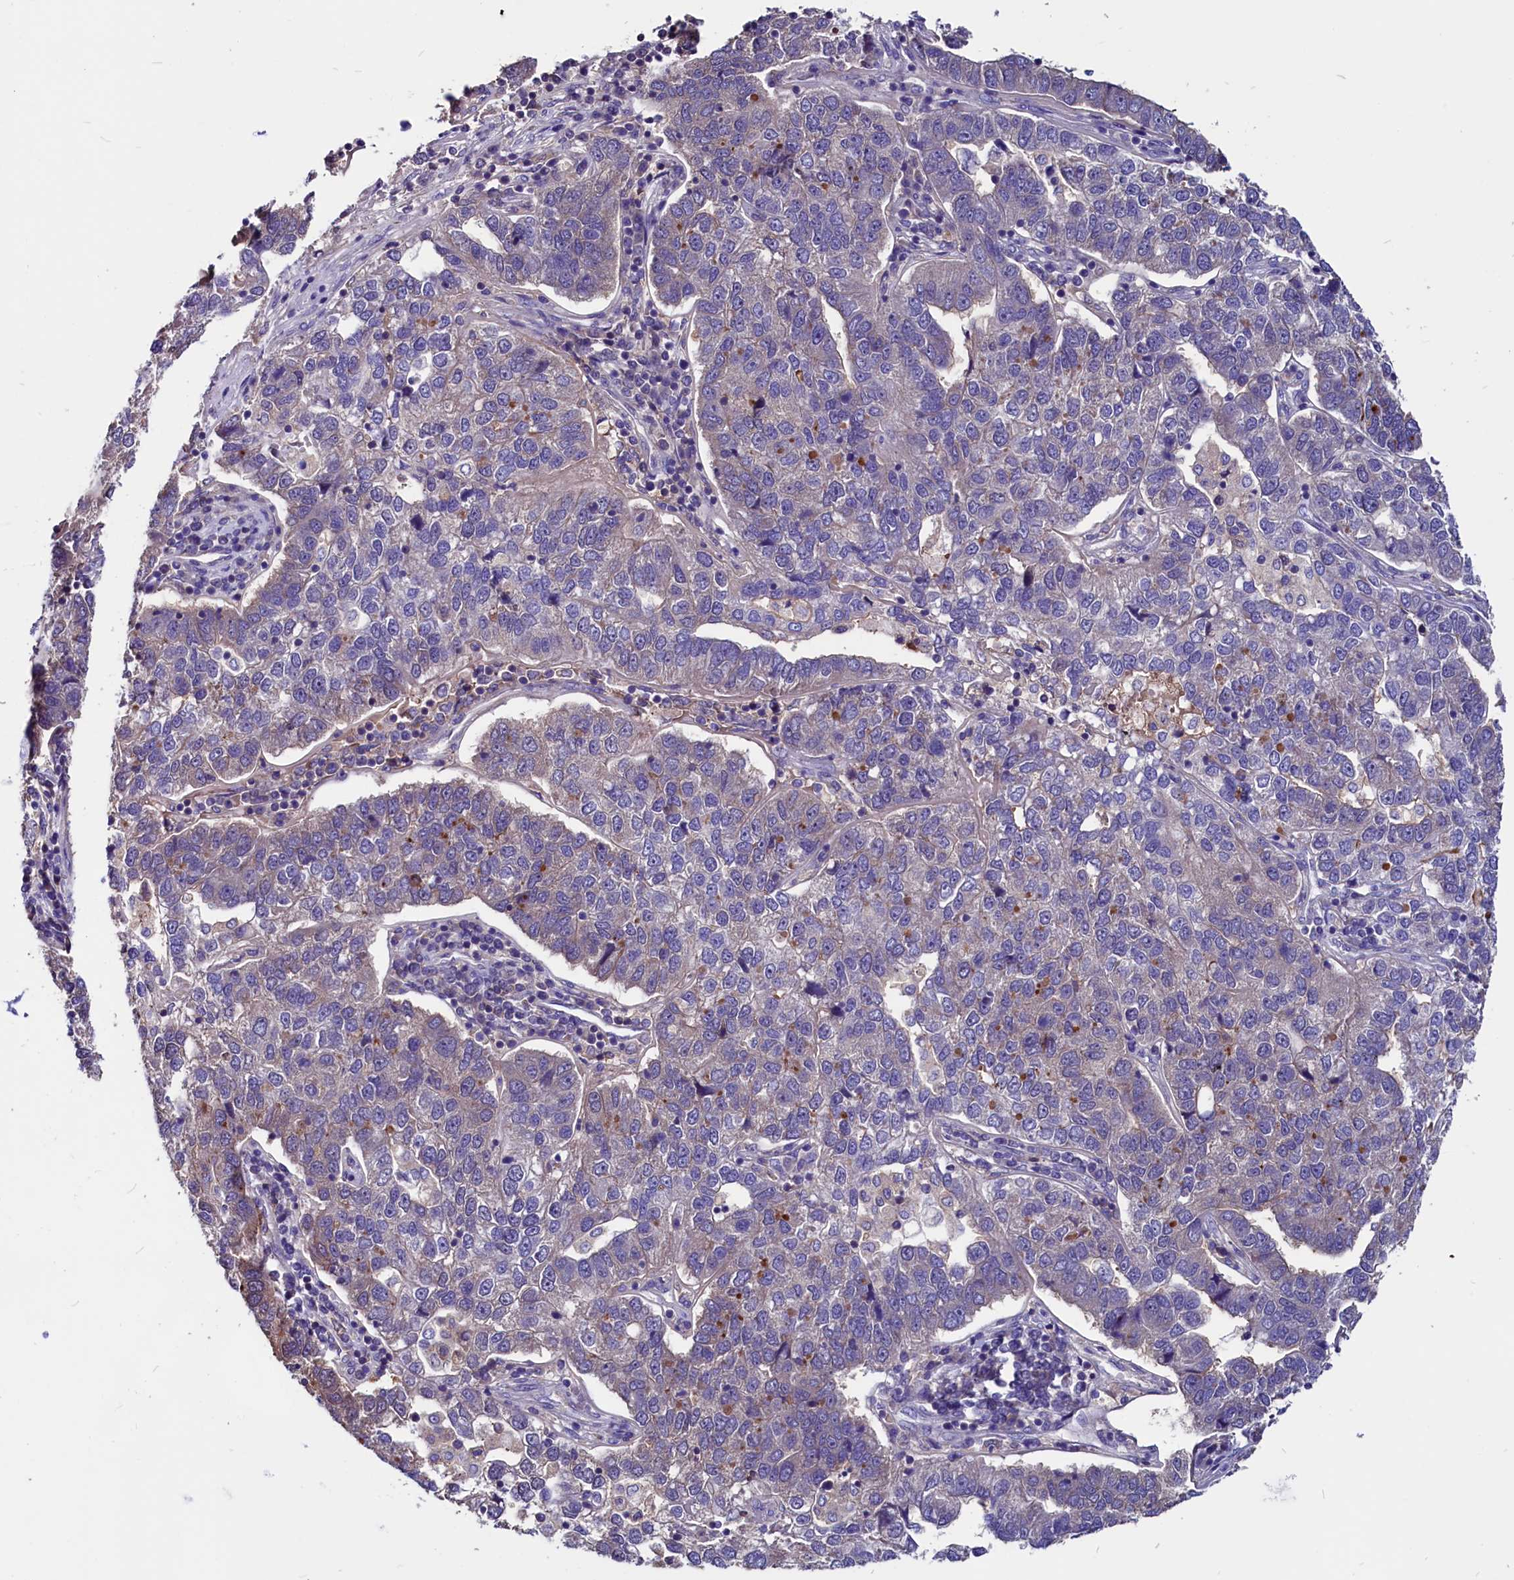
{"staining": {"intensity": "weak", "quantity": "<25%", "location": "cytoplasmic/membranous"}, "tissue": "pancreatic cancer", "cell_type": "Tumor cells", "image_type": "cancer", "snomed": [{"axis": "morphology", "description": "Adenocarcinoma, NOS"}, {"axis": "topography", "description": "Pancreas"}], "caption": "Human pancreatic cancer (adenocarcinoma) stained for a protein using IHC exhibits no expression in tumor cells.", "gene": "CCBE1", "patient": {"sex": "female", "age": 61}}